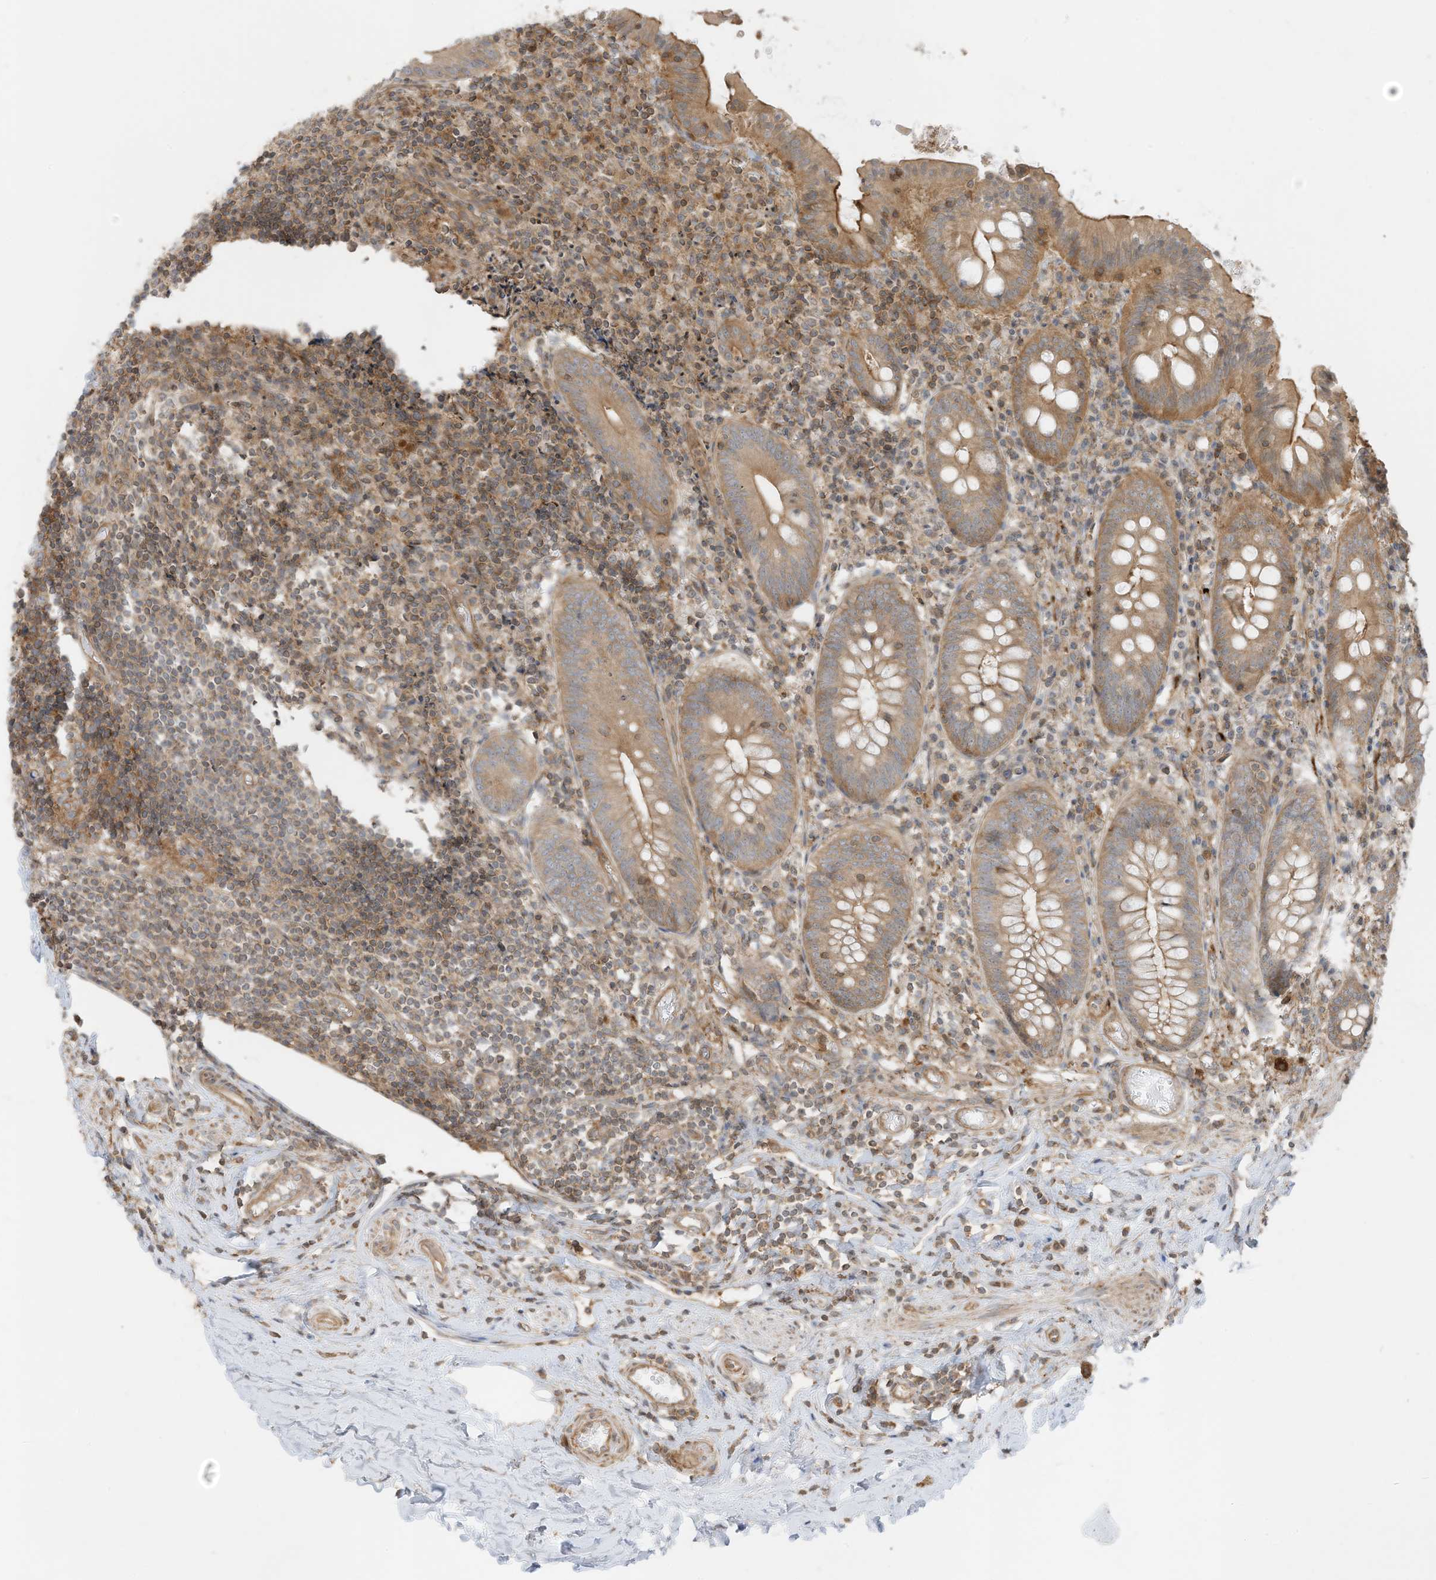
{"staining": {"intensity": "moderate", "quantity": ">75%", "location": "cytoplasmic/membranous"}, "tissue": "appendix", "cell_type": "Glandular cells", "image_type": "normal", "snomed": [{"axis": "morphology", "description": "Normal tissue, NOS"}, {"axis": "topography", "description": "Appendix"}], "caption": "Brown immunohistochemical staining in benign human appendix demonstrates moderate cytoplasmic/membranous expression in approximately >75% of glandular cells. (brown staining indicates protein expression, while blue staining denotes nuclei).", "gene": "SLC25A12", "patient": {"sex": "female", "age": 54}}